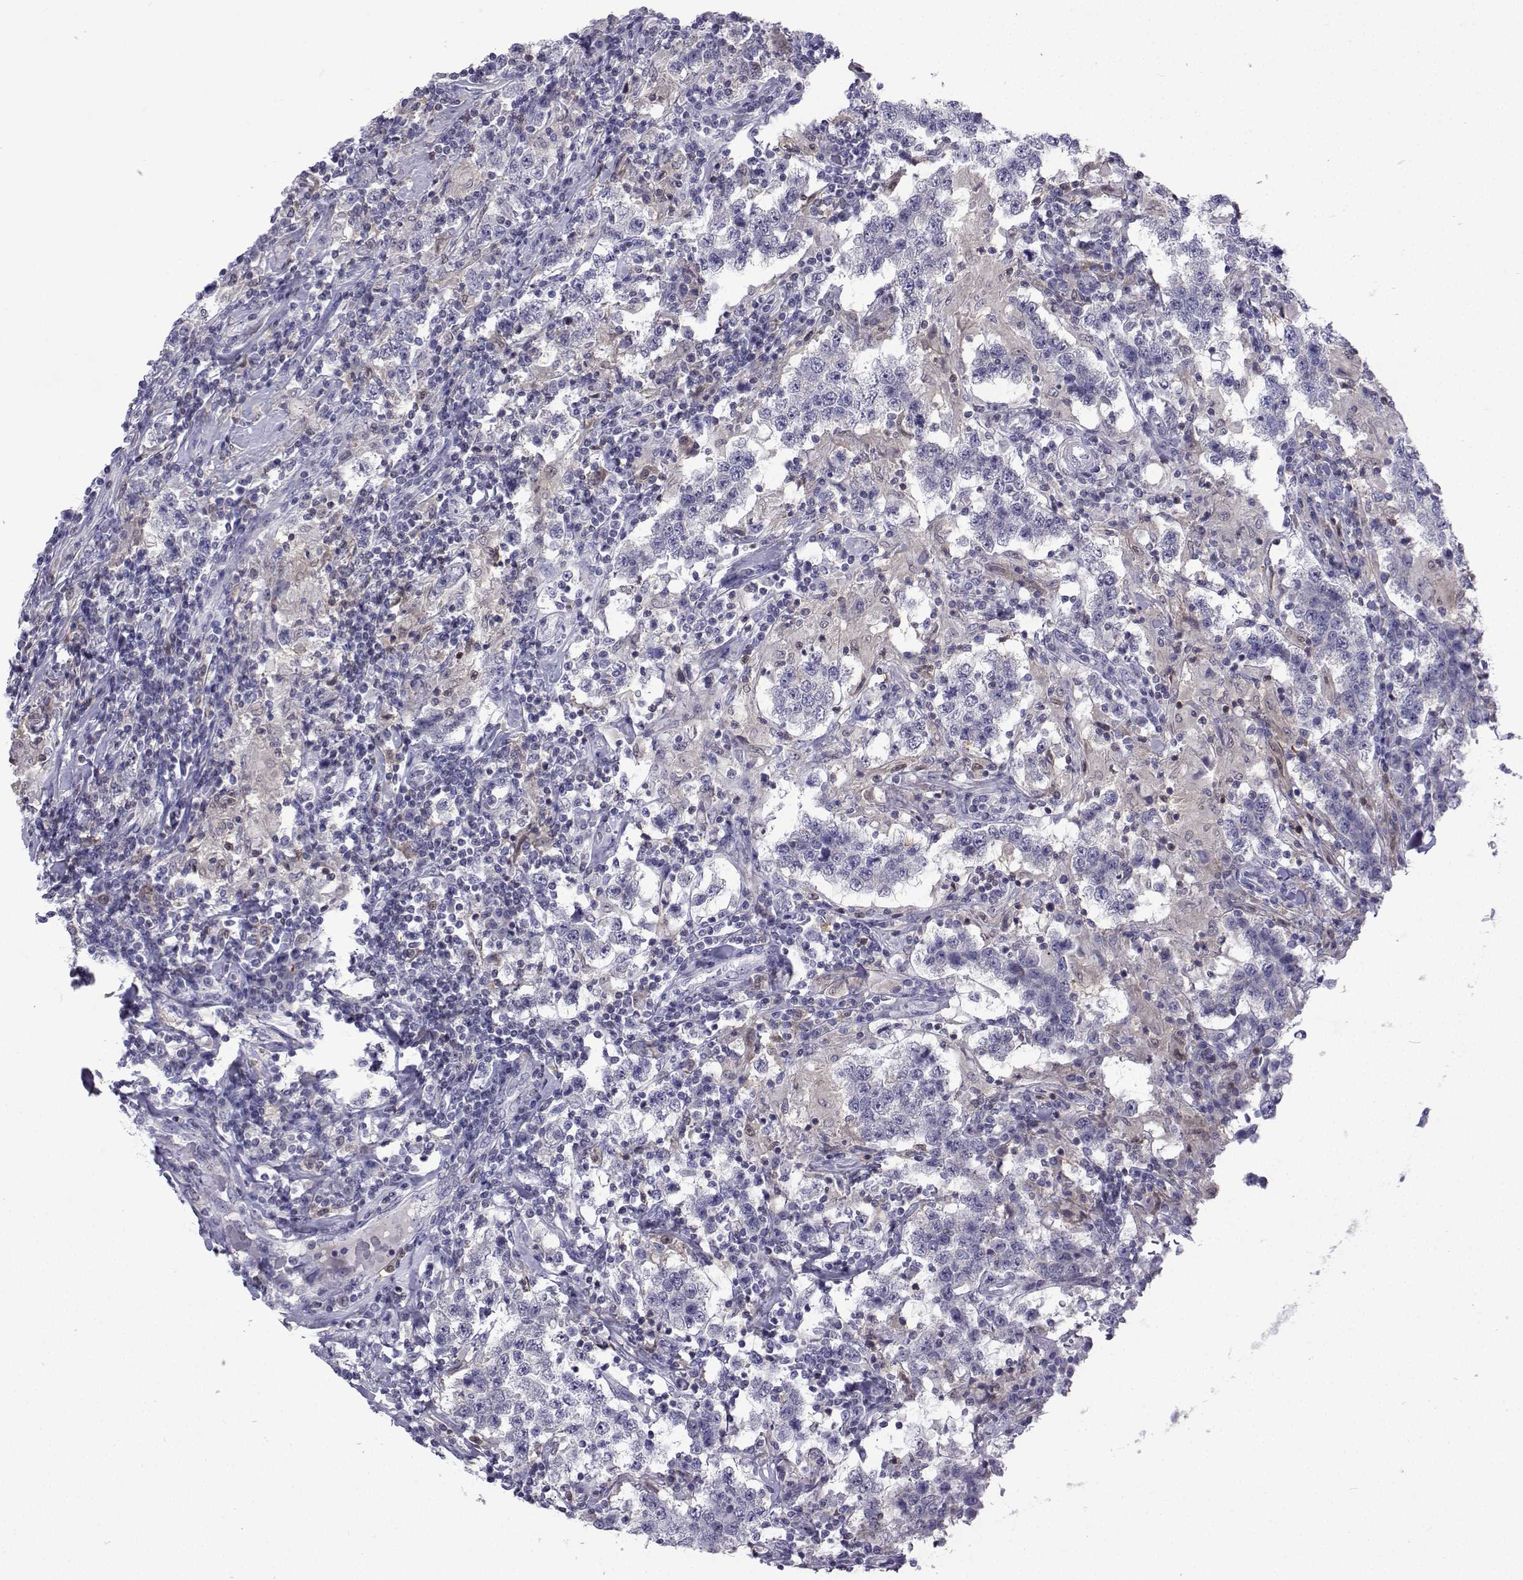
{"staining": {"intensity": "negative", "quantity": "none", "location": "none"}, "tissue": "testis cancer", "cell_type": "Tumor cells", "image_type": "cancer", "snomed": [{"axis": "morphology", "description": "Seminoma, NOS"}, {"axis": "morphology", "description": "Carcinoma, Embryonal, NOS"}, {"axis": "topography", "description": "Testis"}], "caption": "High power microscopy micrograph of an immunohistochemistry micrograph of seminoma (testis), revealing no significant staining in tumor cells.", "gene": "GALM", "patient": {"sex": "male", "age": 41}}